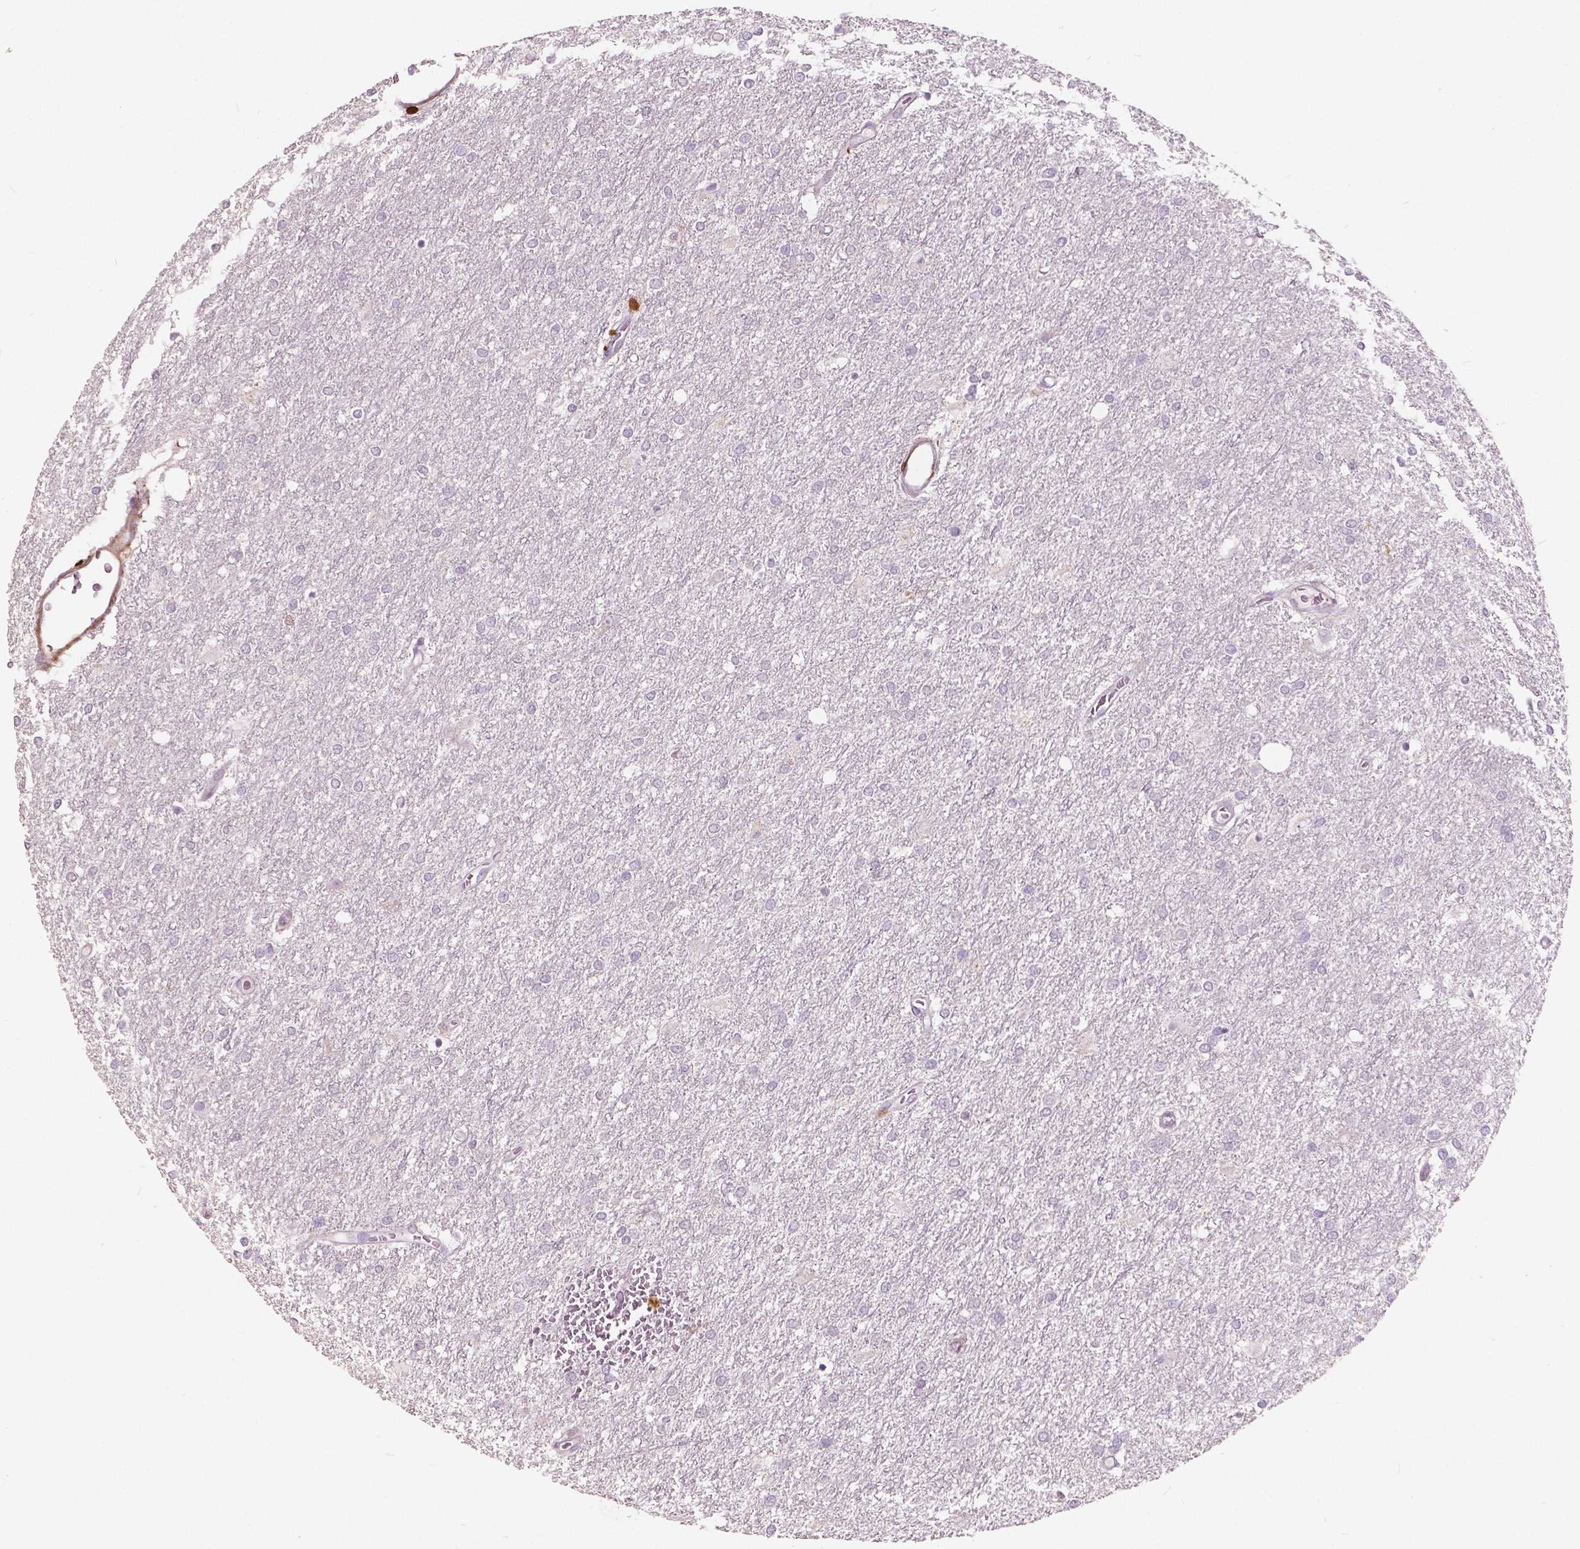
{"staining": {"intensity": "negative", "quantity": "none", "location": "none"}, "tissue": "glioma", "cell_type": "Tumor cells", "image_type": "cancer", "snomed": [{"axis": "morphology", "description": "Glioma, malignant, High grade"}, {"axis": "topography", "description": "Brain"}], "caption": "Tumor cells show no significant expression in malignant glioma (high-grade).", "gene": "S100A4", "patient": {"sex": "female", "age": 61}}